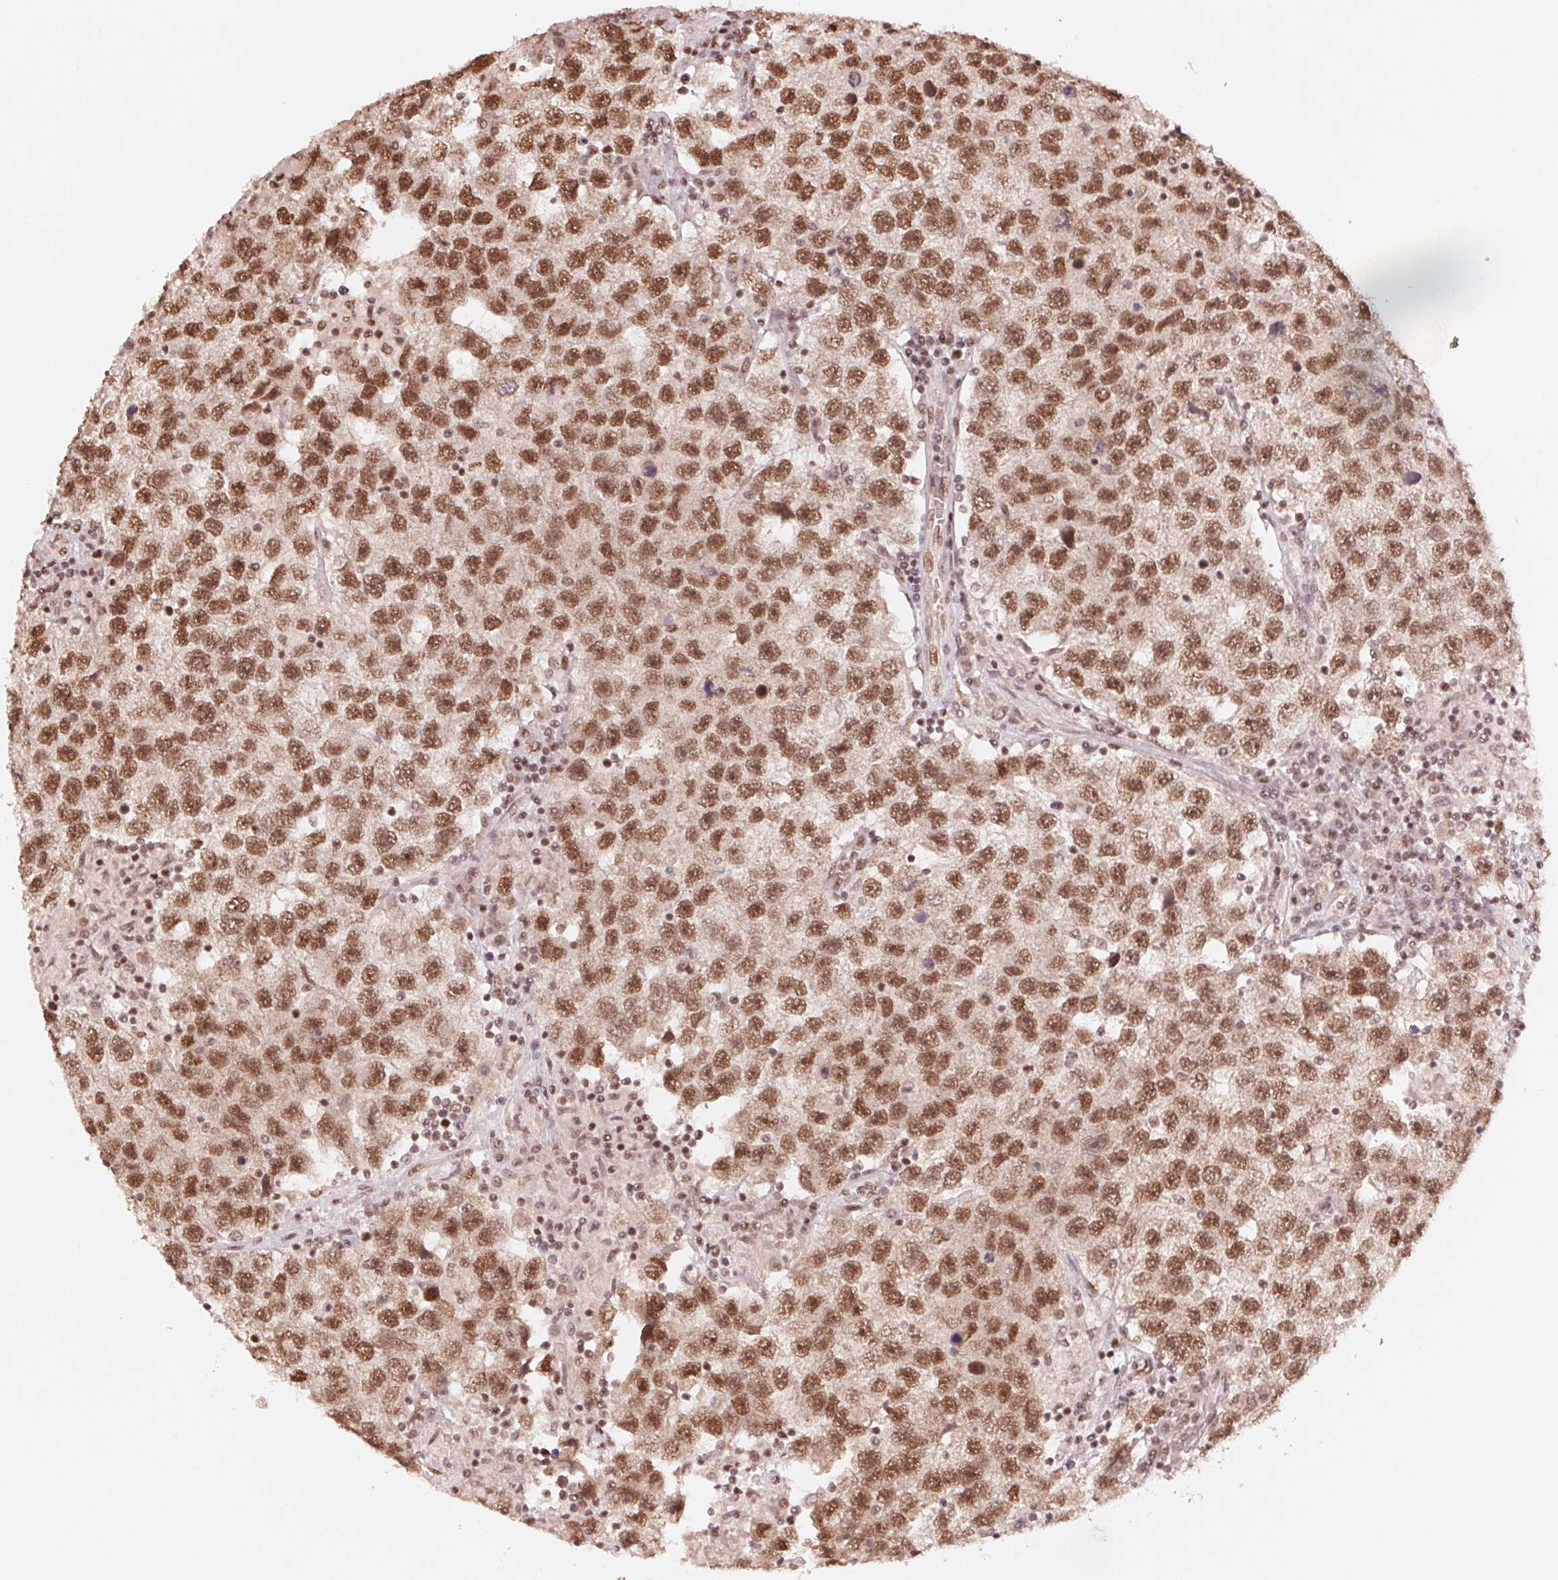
{"staining": {"intensity": "strong", "quantity": ">75%", "location": "nuclear"}, "tissue": "testis cancer", "cell_type": "Tumor cells", "image_type": "cancer", "snomed": [{"axis": "morphology", "description": "Seminoma, NOS"}, {"axis": "topography", "description": "Testis"}], "caption": "This photomicrograph reveals immunohistochemistry (IHC) staining of testis cancer (seminoma), with high strong nuclear expression in approximately >75% of tumor cells.", "gene": "TTLL9", "patient": {"sex": "male", "age": 26}}